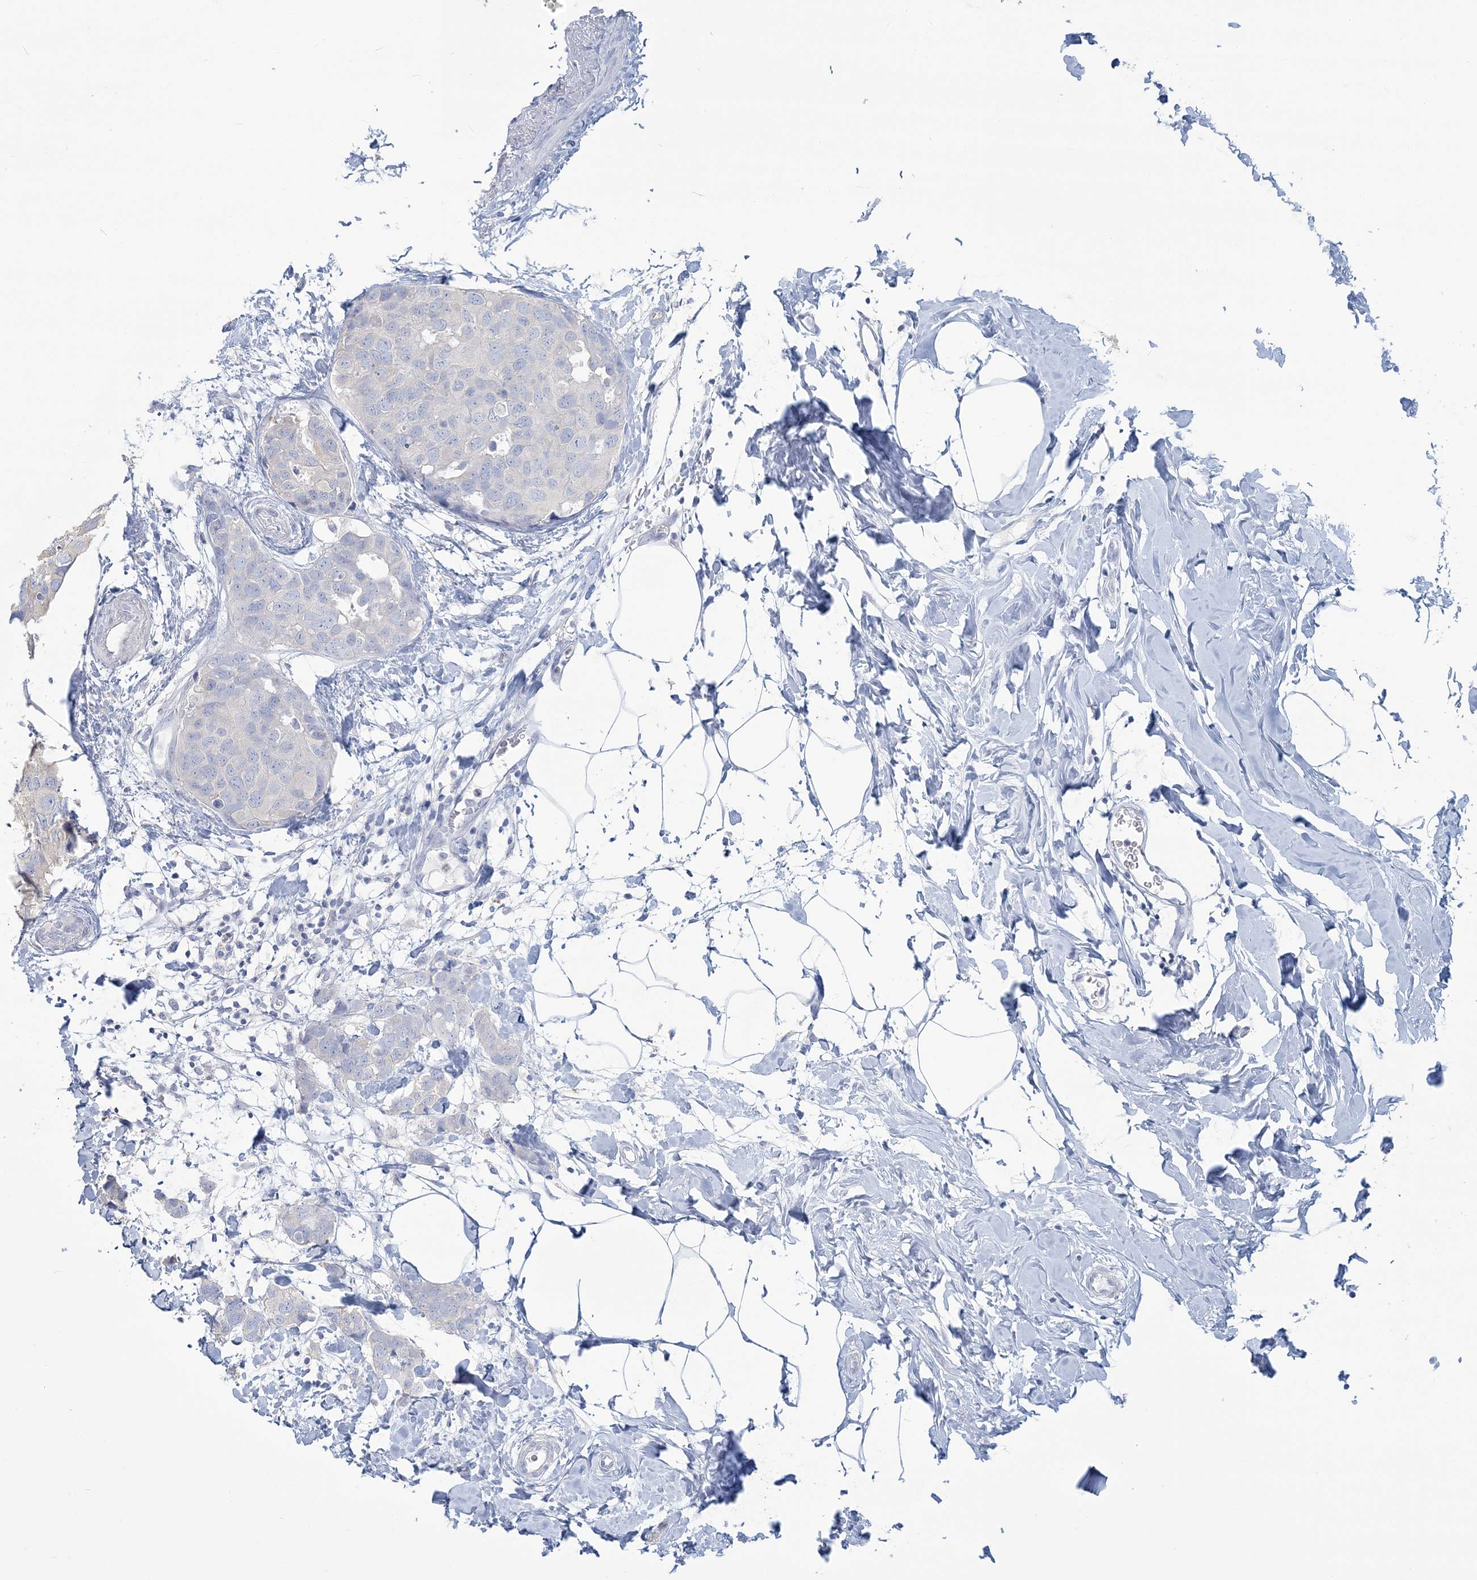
{"staining": {"intensity": "negative", "quantity": "none", "location": "none"}, "tissue": "breast cancer", "cell_type": "Tumor cells", "image_type": "cancer", "snomed": [{"axis": "morphology", "description": "Normal tissue, NOS"}, {"axis": "morphology", "description": "Duct carcinoma"}, {"axis": "topography", "description": "Breast"}], "caption": "Immunohistochemistry of infiltrating ductal carcinoma (breast) reveals no expression in tumor cells.", "gene": "ANKS1A", "patient": {"sex": "female", "age": 50}}